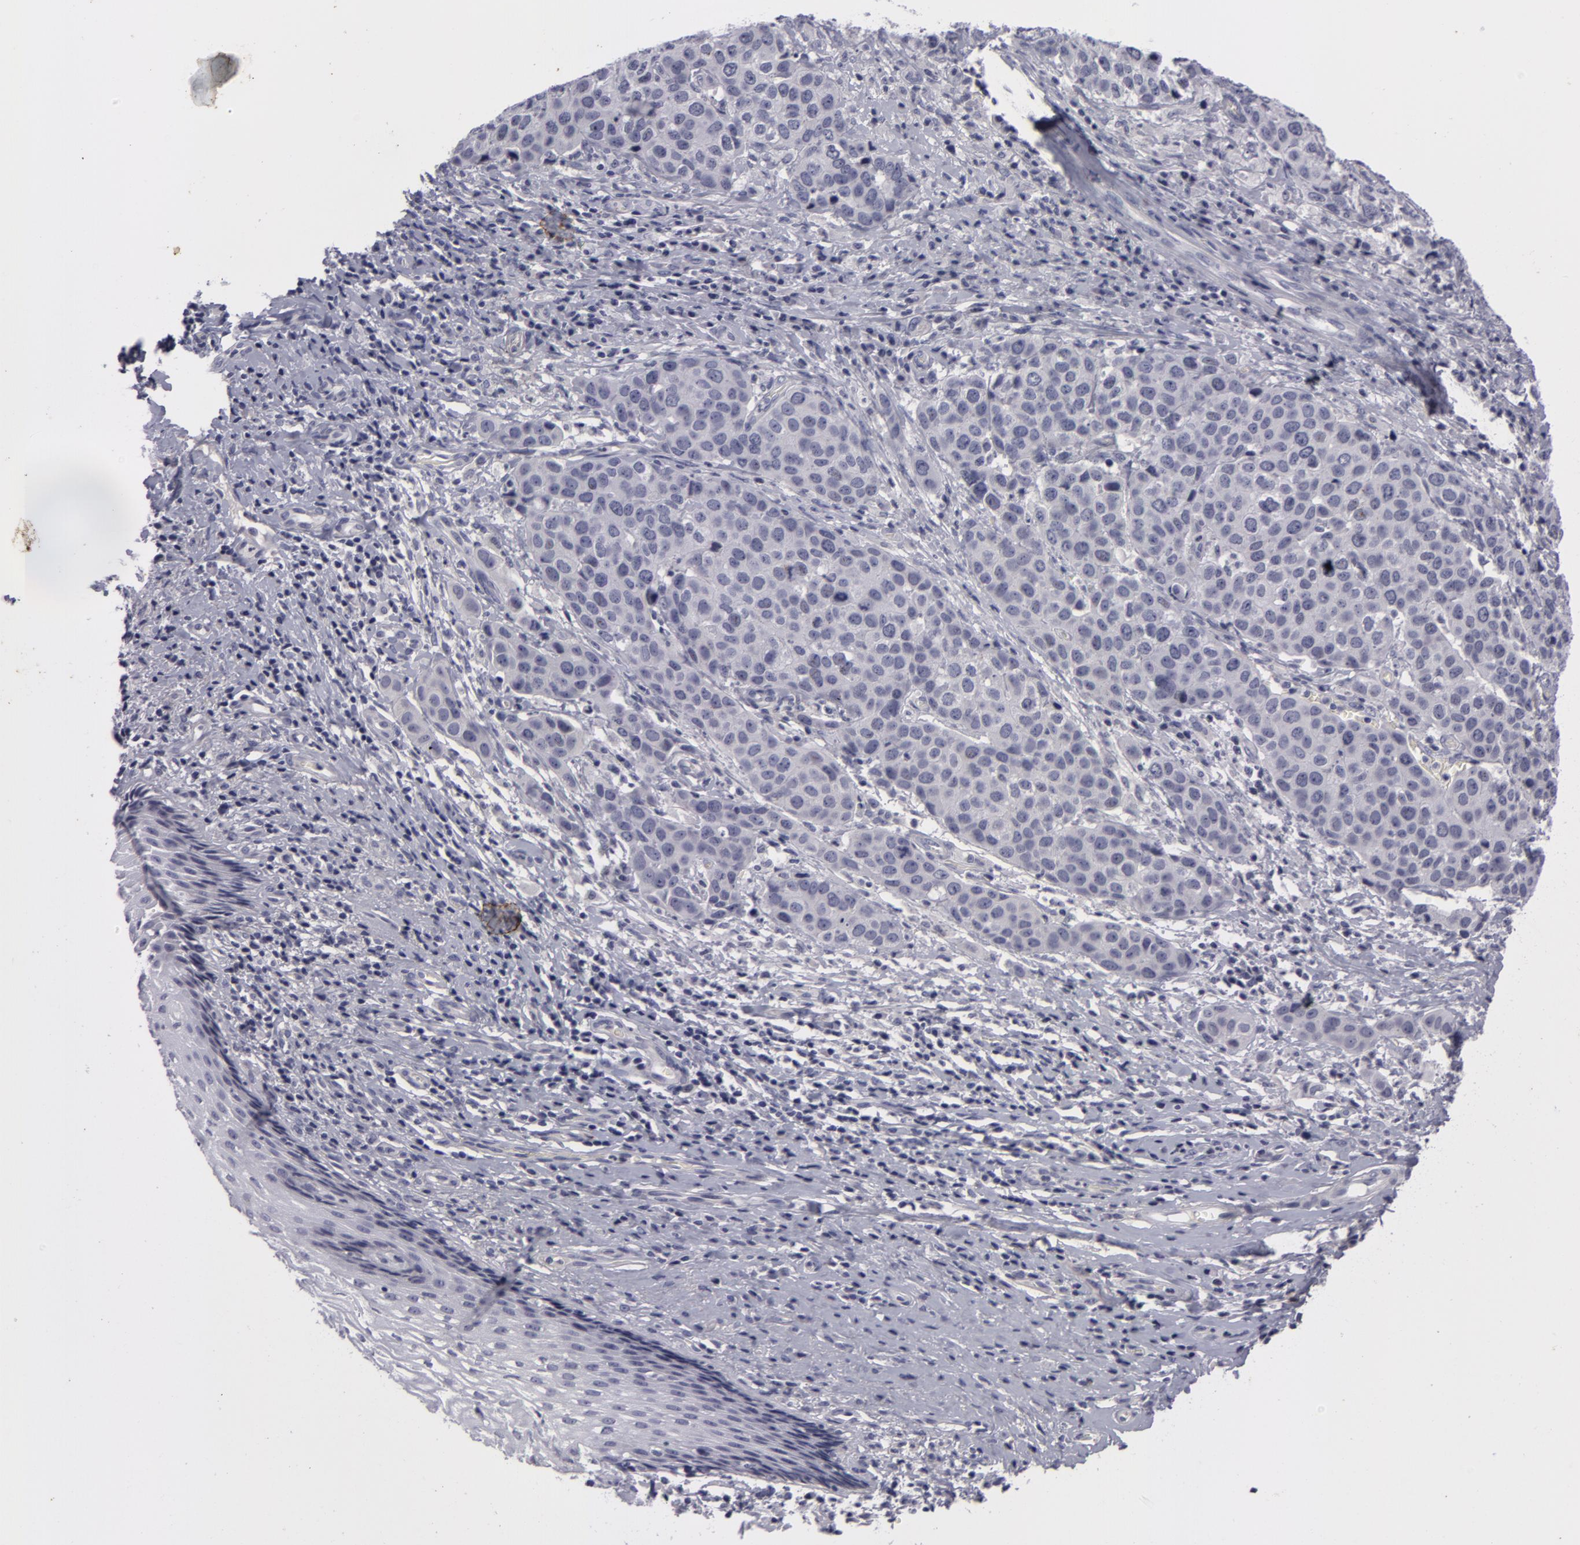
{"staining": {"intensity": "negative", "quantity": "none", "location": "none"}, "tissue": "cervical cancer", "cell_type": "Tumor cells", "image_type": "cancer", "snomed": [{"axis": "morphology", "description": "Squamous cell carcinoma, NOS"}, {"axis": "topography", "description": "Cervix"}], "caption": "DAB (3,3'-diaminobenzidine) immunohistochemical staining of cervical cancer exhibits no significant expression in tumor cells.", "gene": "NLGN4X", "patient": {"sex": "female", "age": 54}}